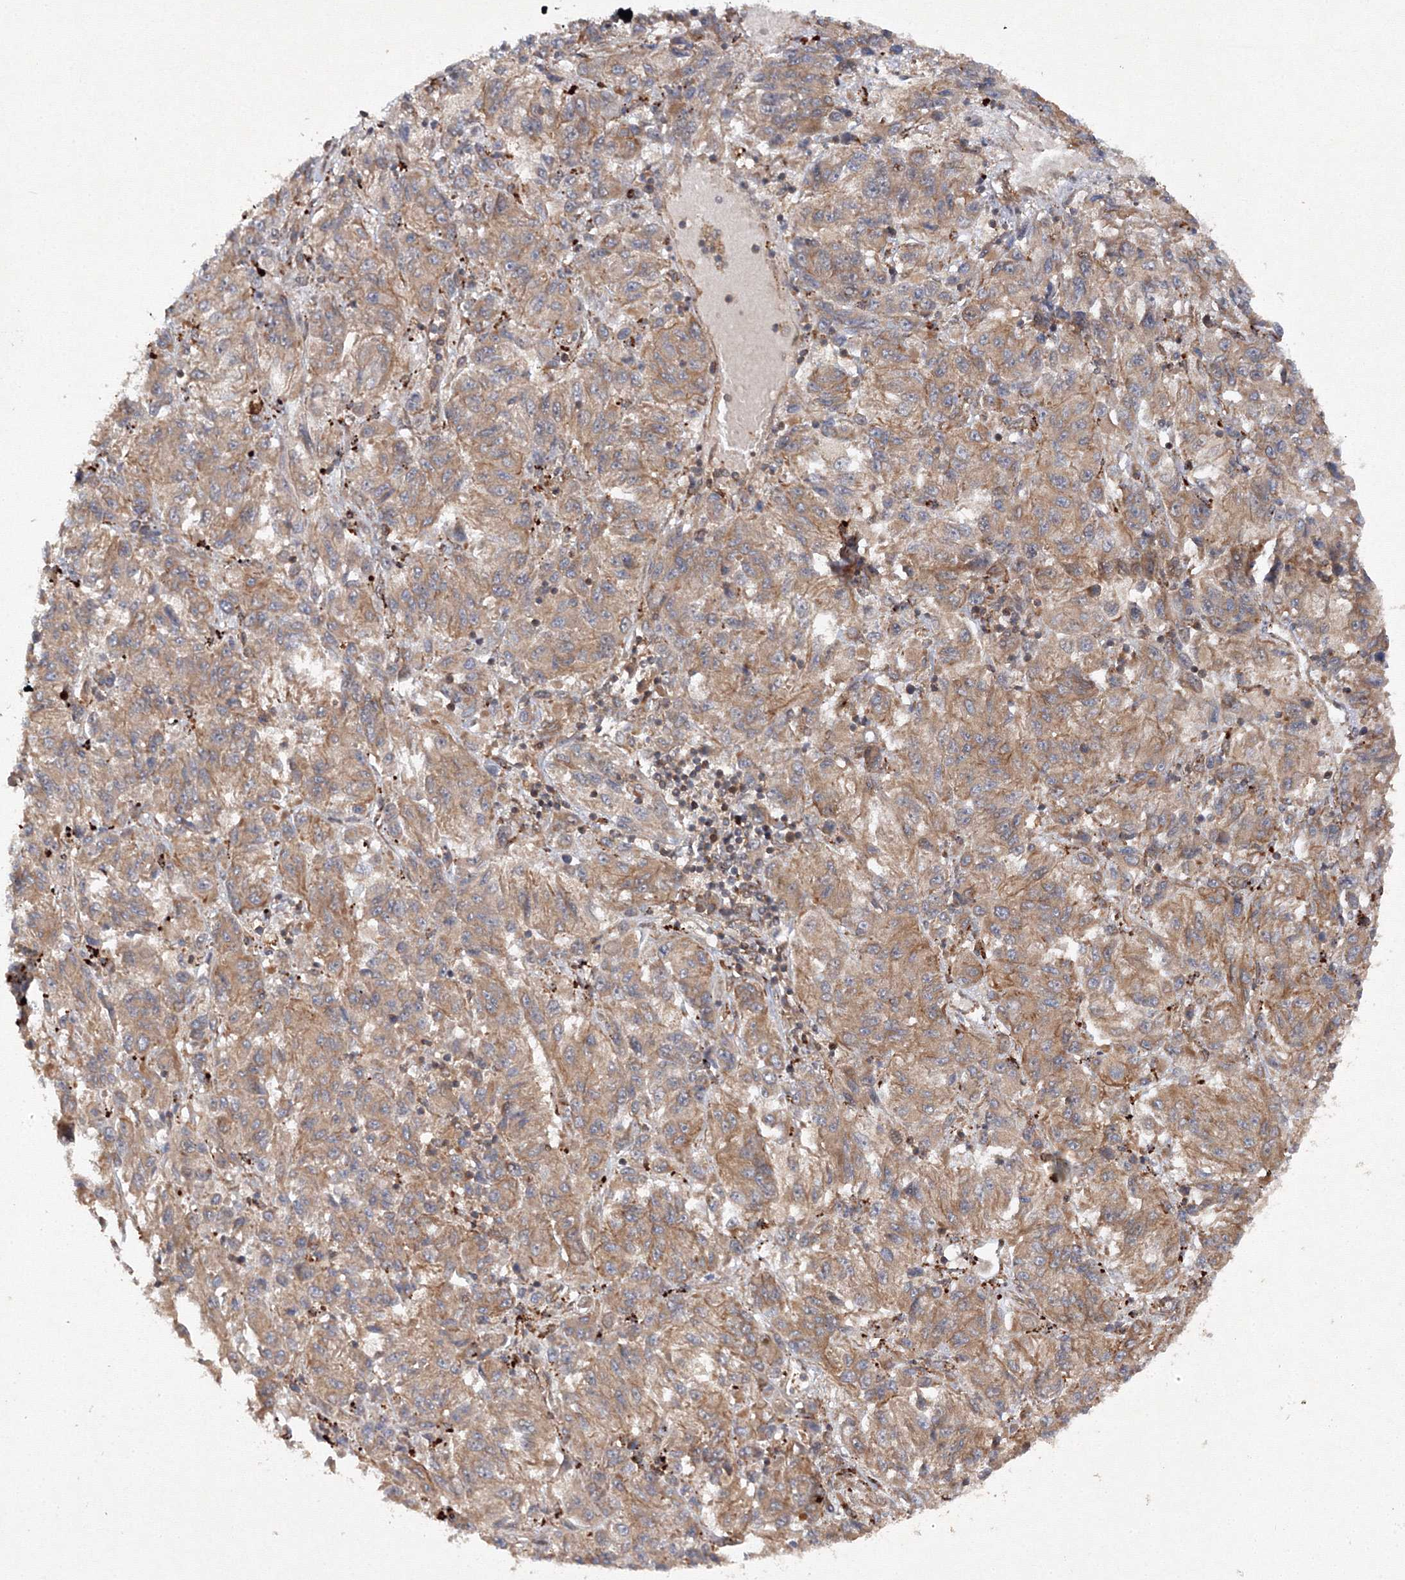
{"staining": {"intensity": "weak", "quantity": ">75%", "location": "cytoplasmic/membranous"}, "tissue": "melanoma", "cell_type": "Tumor cells", "image_type": "cancer", "snomed": [{"axis": "morphology", "description": "Malignant melanoma, Metastatic site"}, {"axis": "topography", "description": "Lung"}], "caption": "This is a micrograph of immunohistochemistry staining of melanoma, which shows weak positivity in the cytoplasmic/membranous of tumor cells.", "gene": "DCTD", "patient": {"sex": "male", "age": 64}}